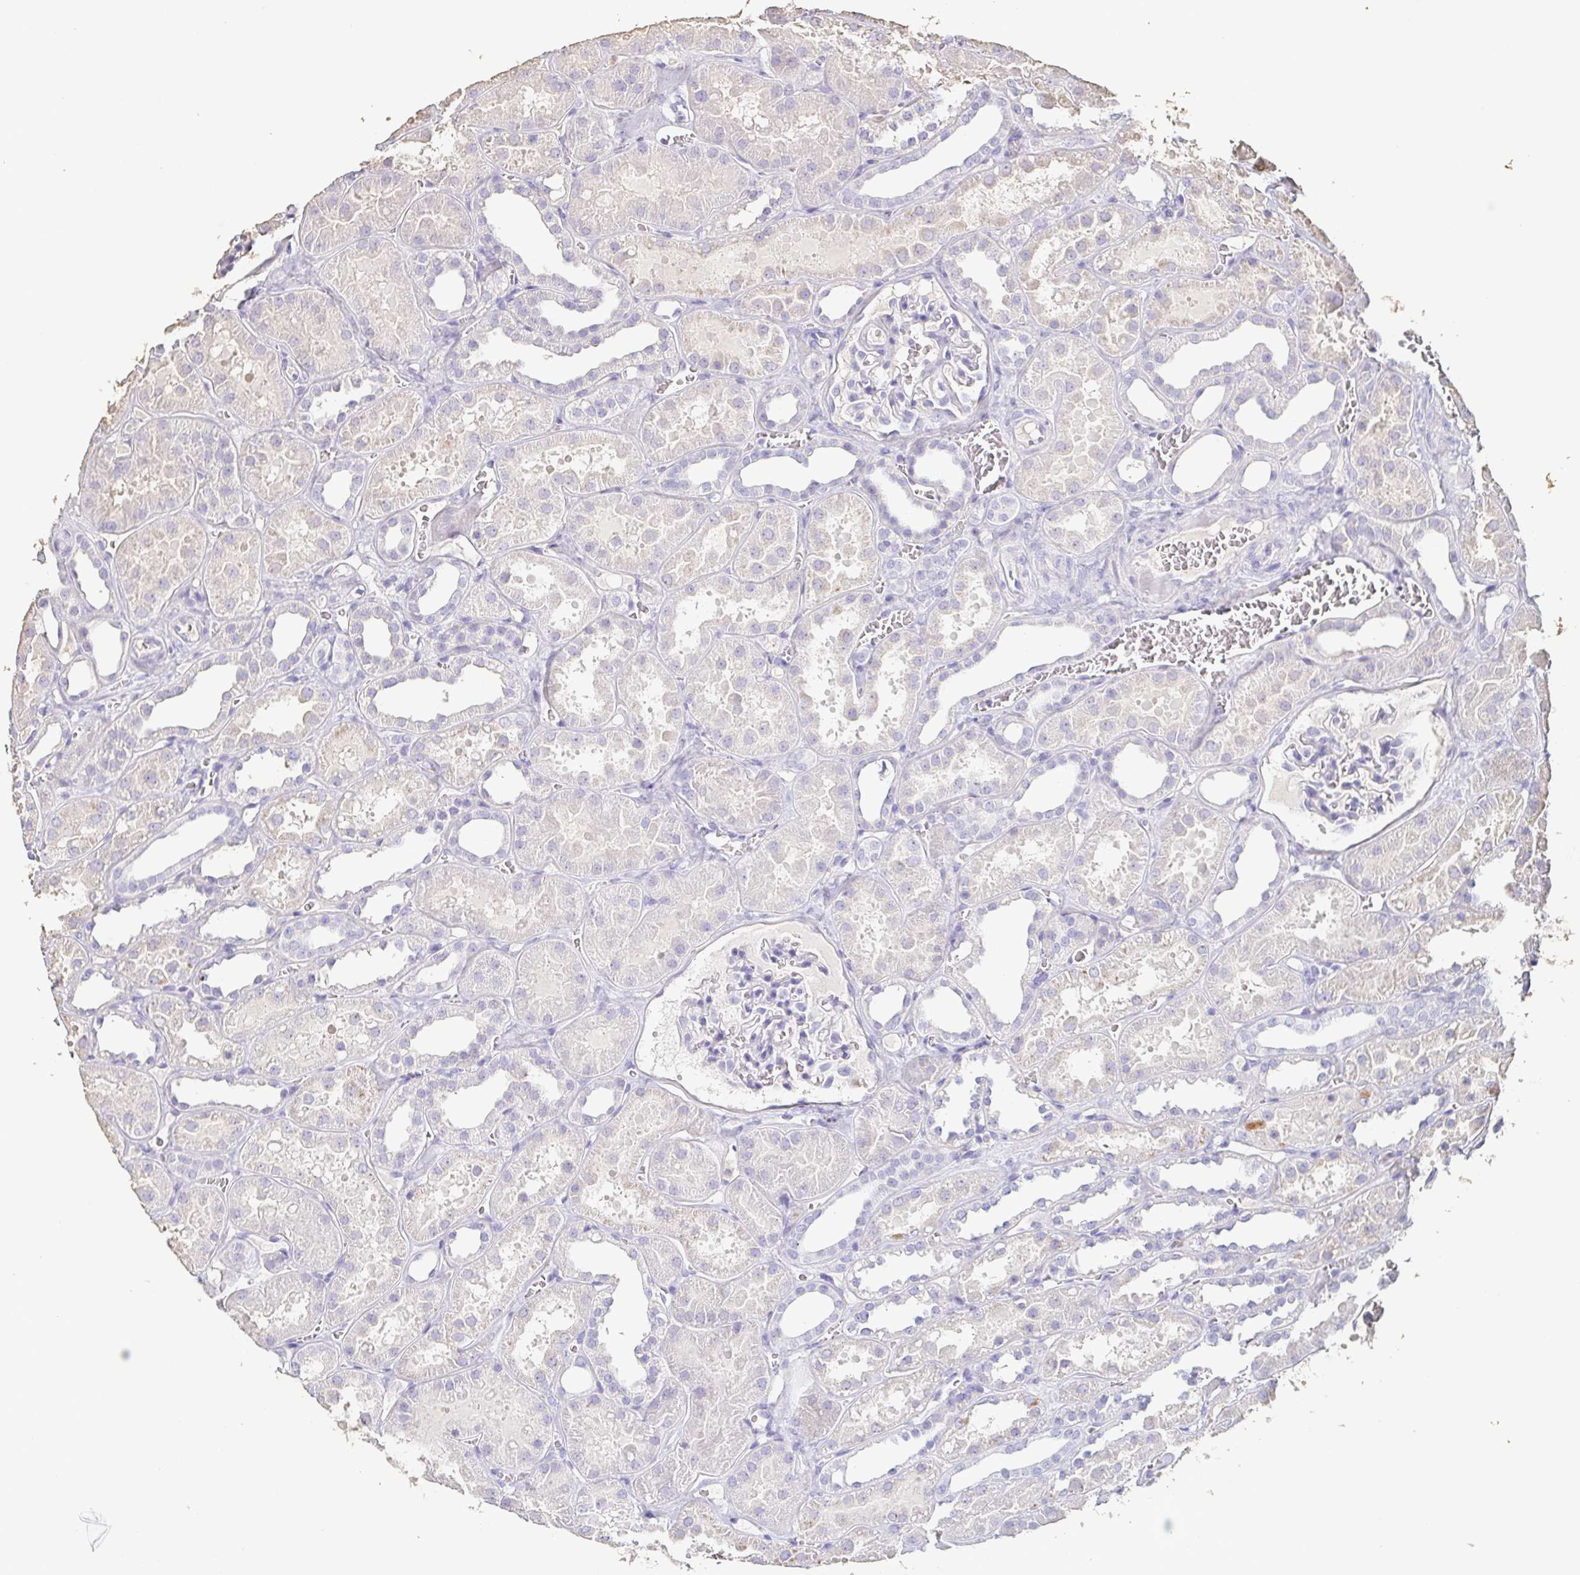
{"staining": {"intensity": "negative", "quantity": "none", "location": "none"}, "tissue": "kidney", "cell_type": "Cells in glomeruli", "image_type": "normal", "snomed": [{"axis": "morphology", "description": "Normal tissue, NOS"}, {"axis": "topography", "description": "Kidney"}], "caption": "Normal kidney was stained to show a protein in brown. There is no significant staining in cells in glomeruli. (Brightfield microscopy of DAB immunohistochemistry (IHC) at high magnification).", "gene": "BPIFA2", "patient": {"sex": "female", "age": 41}}